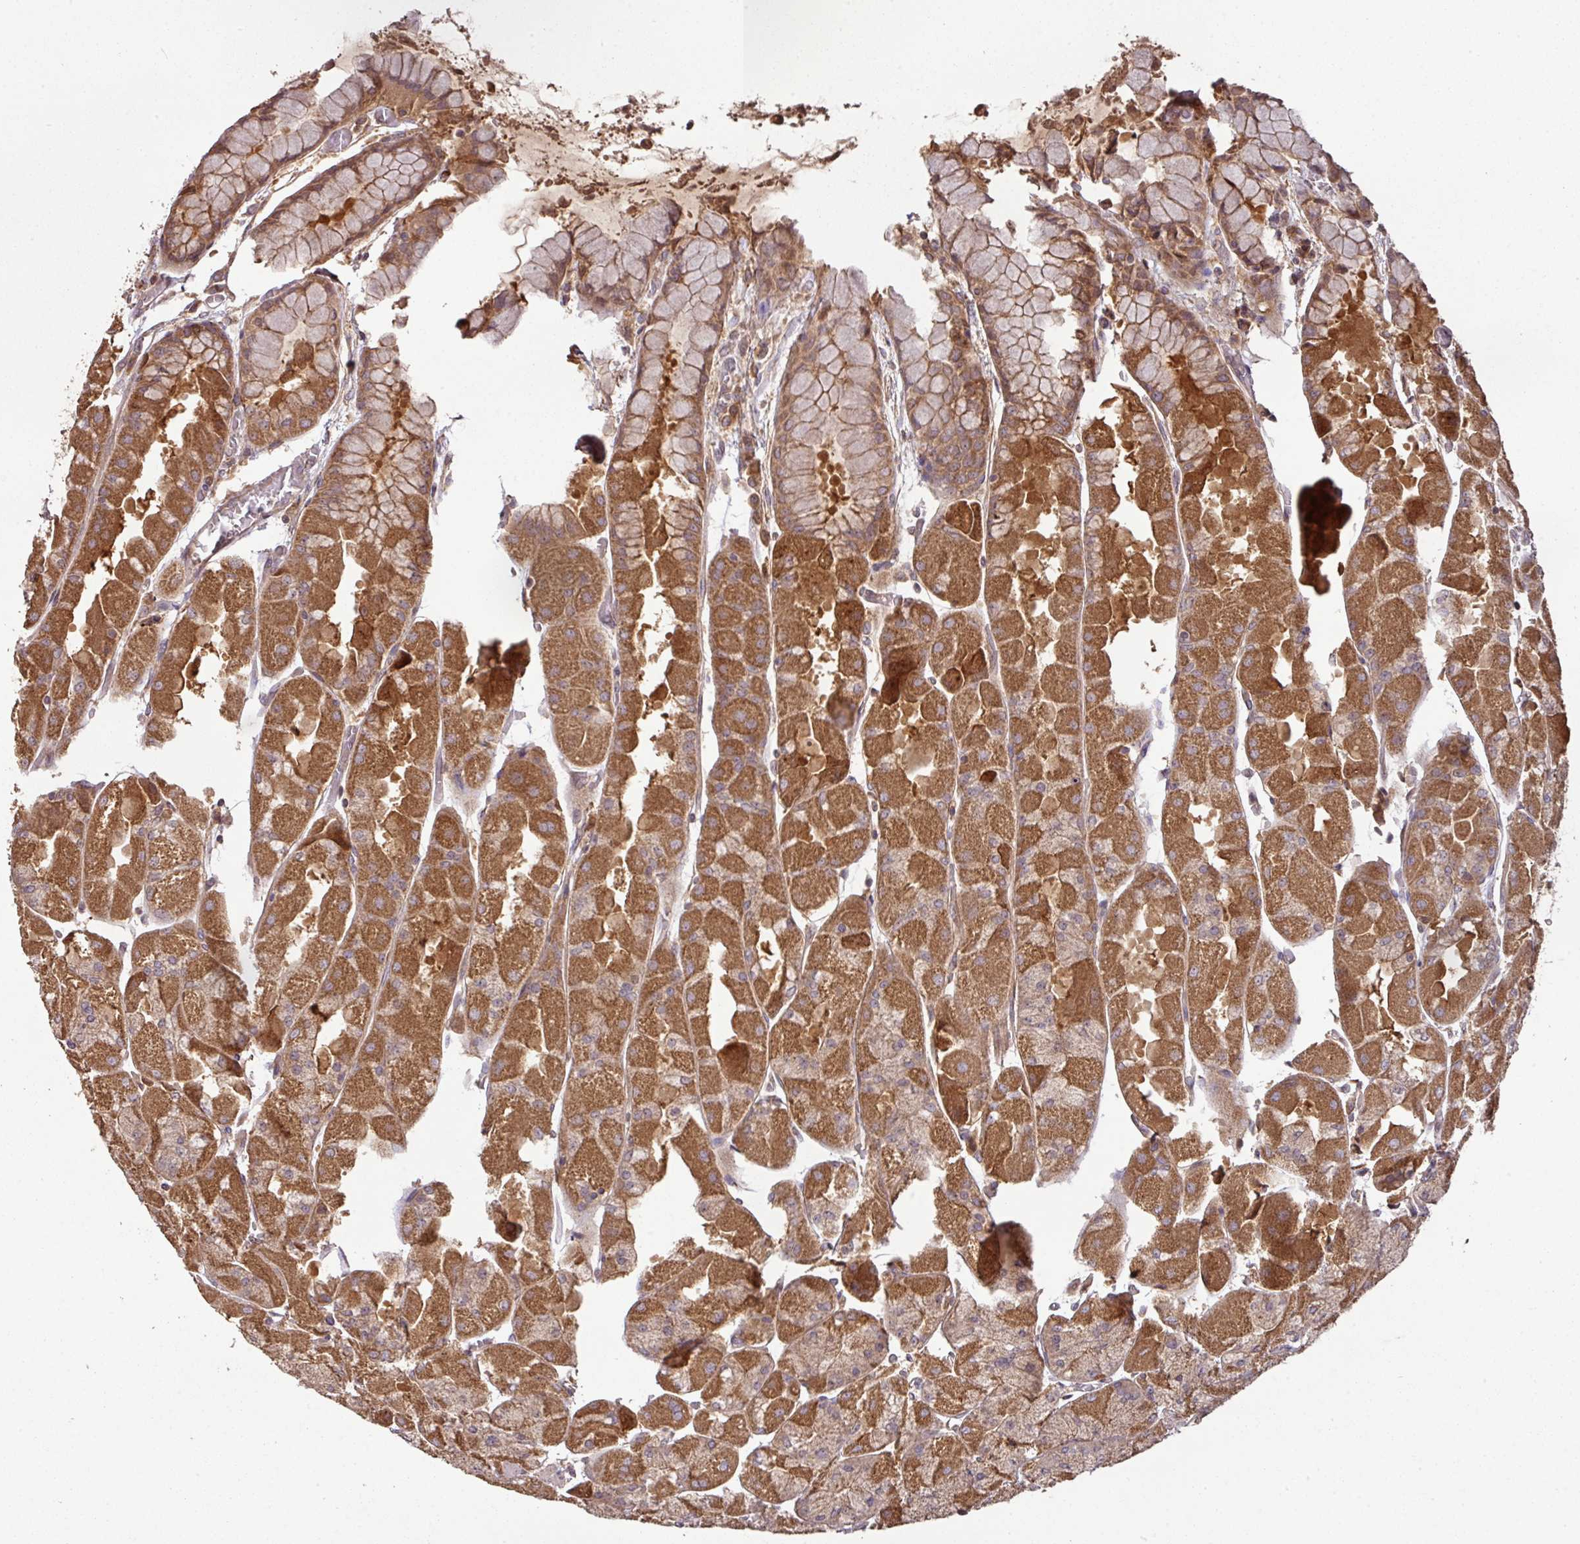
{"staining": {"intensity": "strong", "quantity": ">75%", "location": "cytoplasmic/membranous"}, "tissue": "stomach", "cell_type": "Glandular cells", "image_type": "normal", "snomed": [{"axis": "morphology", "description": "Normal tissue, NOS"}, {"axis": "topography", "description": "Stomach"}], "caption": "This photomicrograph reveals normal stomach stained with immunohistochemistry (IHC) to label a protein in brown. The cytoplasmic/membranous of glandular cells show strong positivity for the protein. Nuclei are counter-stained blue.", "gene": "MRRF", "patient": {"sex": "female", "age": 61}}